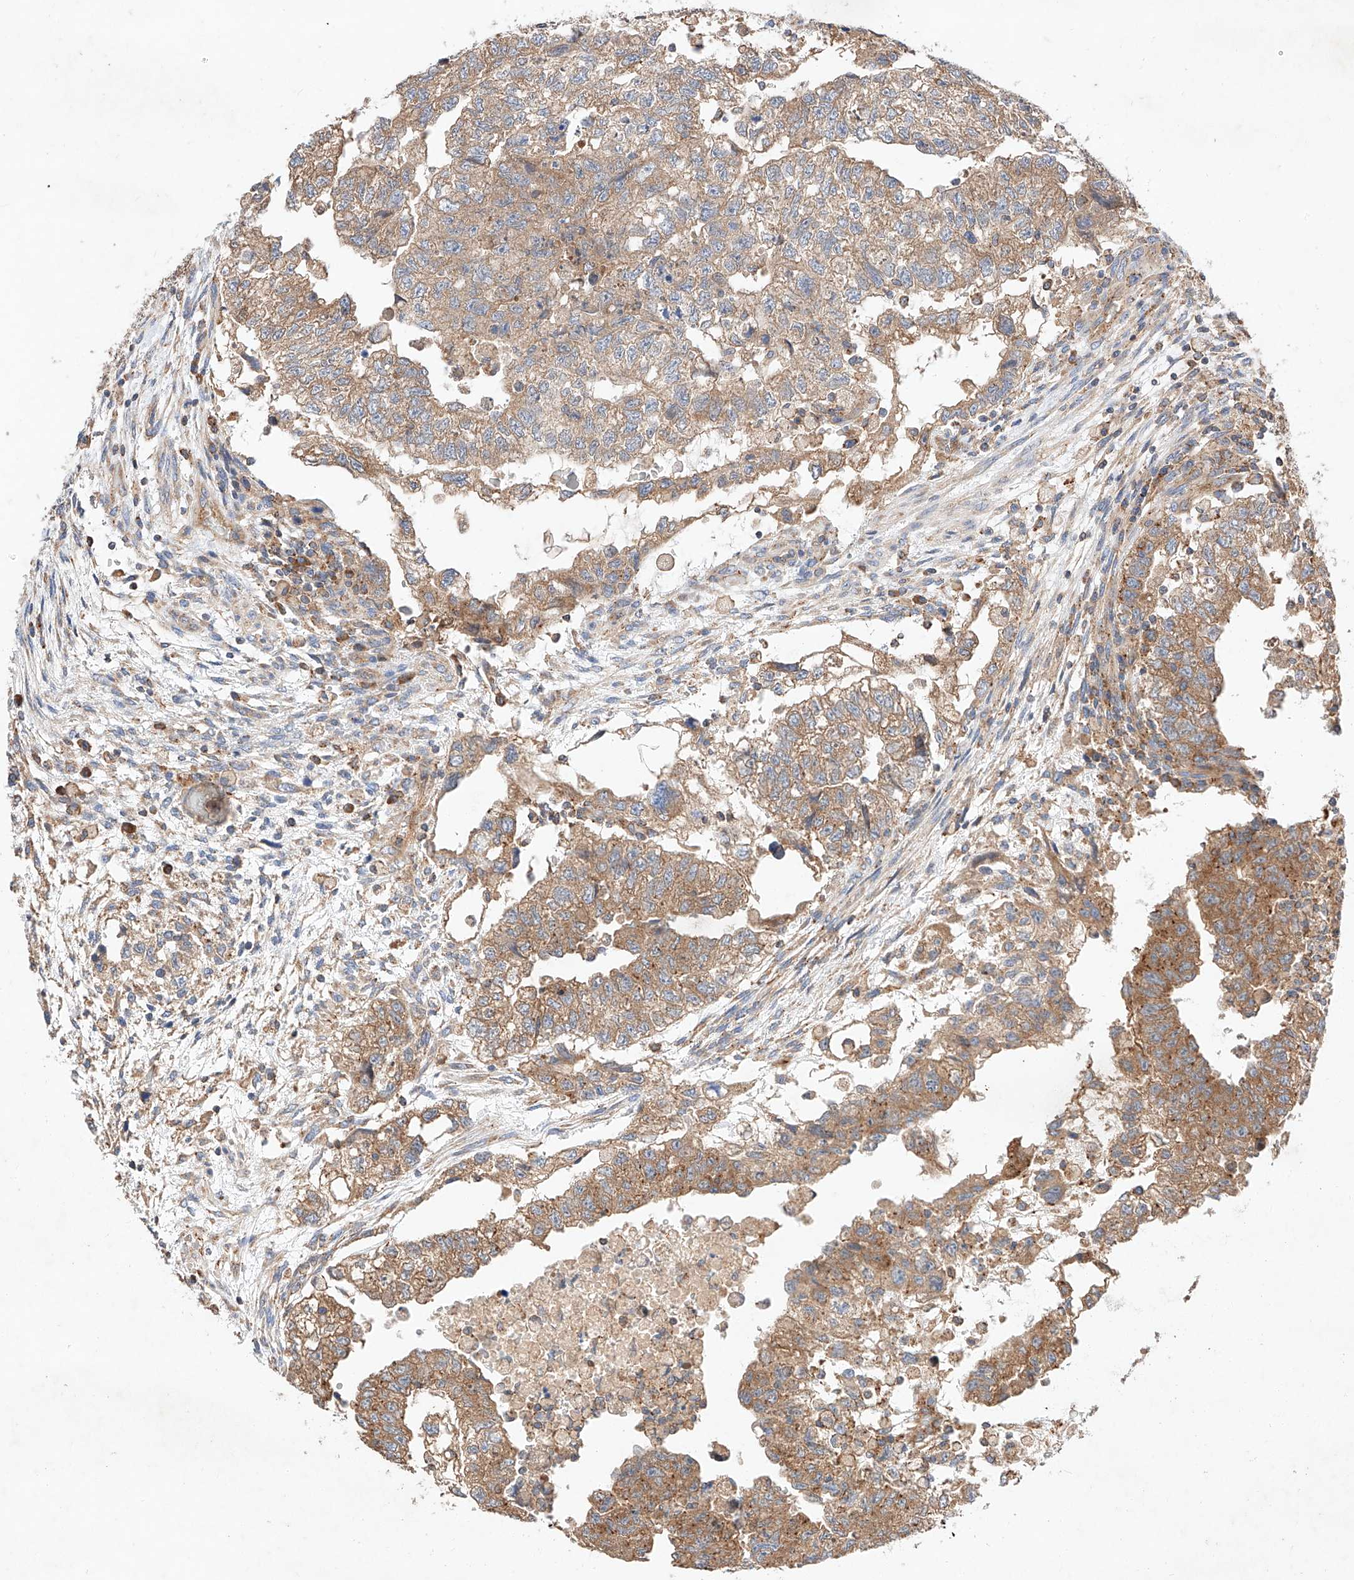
{"staining": {"intensity": "moderate", "quantity": ">75%", "location": "cytoplasmic/membranous"}, "tissue": "testis cancer", "cell_type": "Tumor cells", "image_type": "cancer", "snomed": [{"axis": "morphology", "description": "Carcinoma, Embryonal, NOS"}, {"axis": "topography", "description": "Testis"}], "caption": "An immunohistochemistry photomicrograph of neoplastic tissue is shown. Protein staining in brown shows moderate cytoplasmic/membranous positivity in testis cancer within tumor cells.", "gene": "C6orf118", "patient": {"sex": "male", "age": 36}}